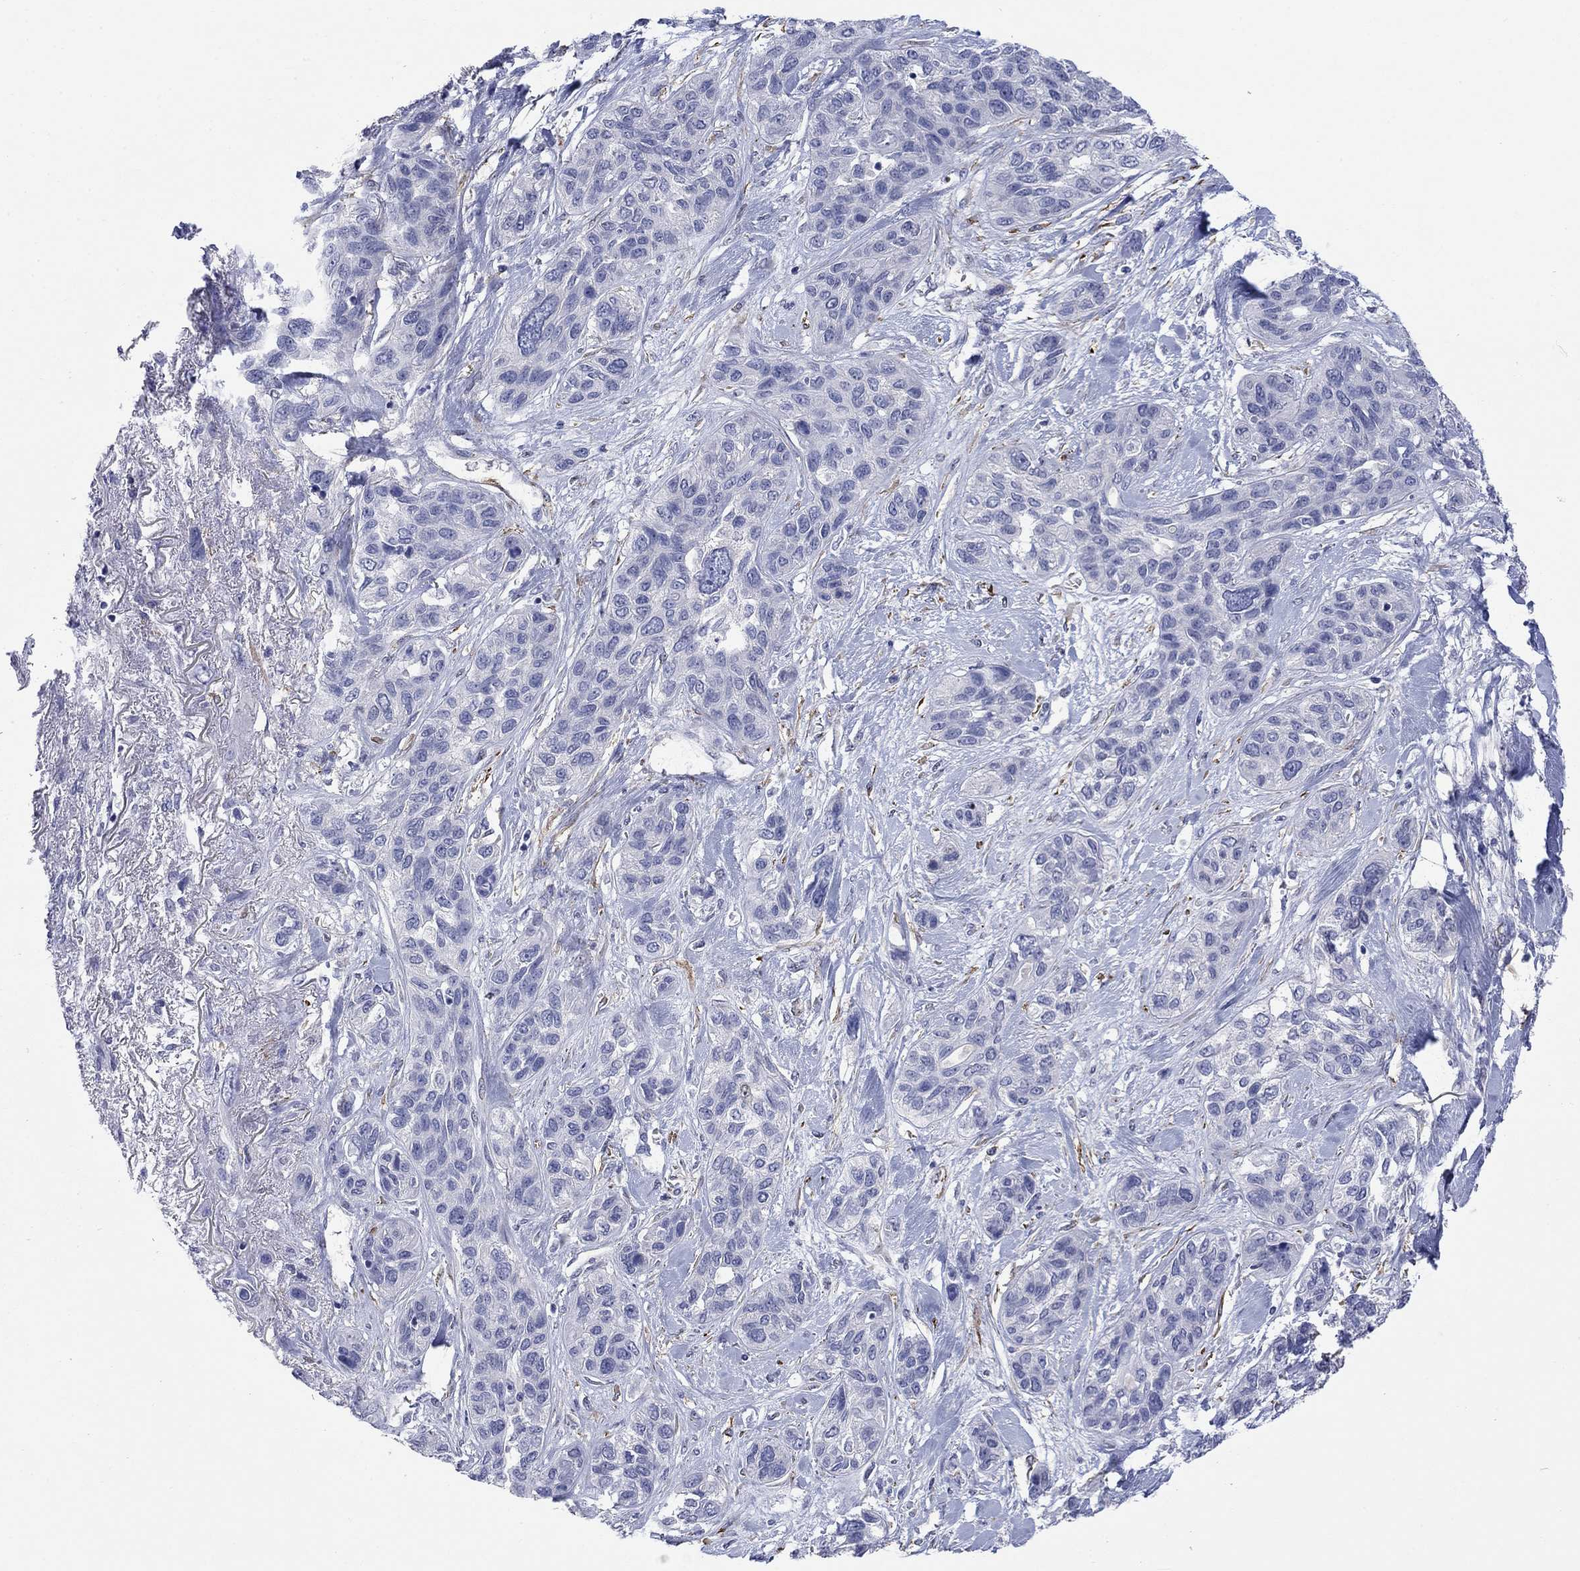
{"staining": {"intensity": "negative", "quantity": "none", "location": "none"}, "tissue": "lung cancer", "cell_type": "Tumor cells", "image_type": "cancer", "snomed": [{"axis": "morphology", "description": "Squamous cell carcinoma, NOS"}, {"axis": "topography", "description": "Lung"}], "caption": "This is an immunohistochemistry photomicrograph of lung cancer (squamous cell carcinoma). There is no positivity in tumor cells.", "gene": "PTPRZ1", "patient": {"sex": "female", "age": 70}}